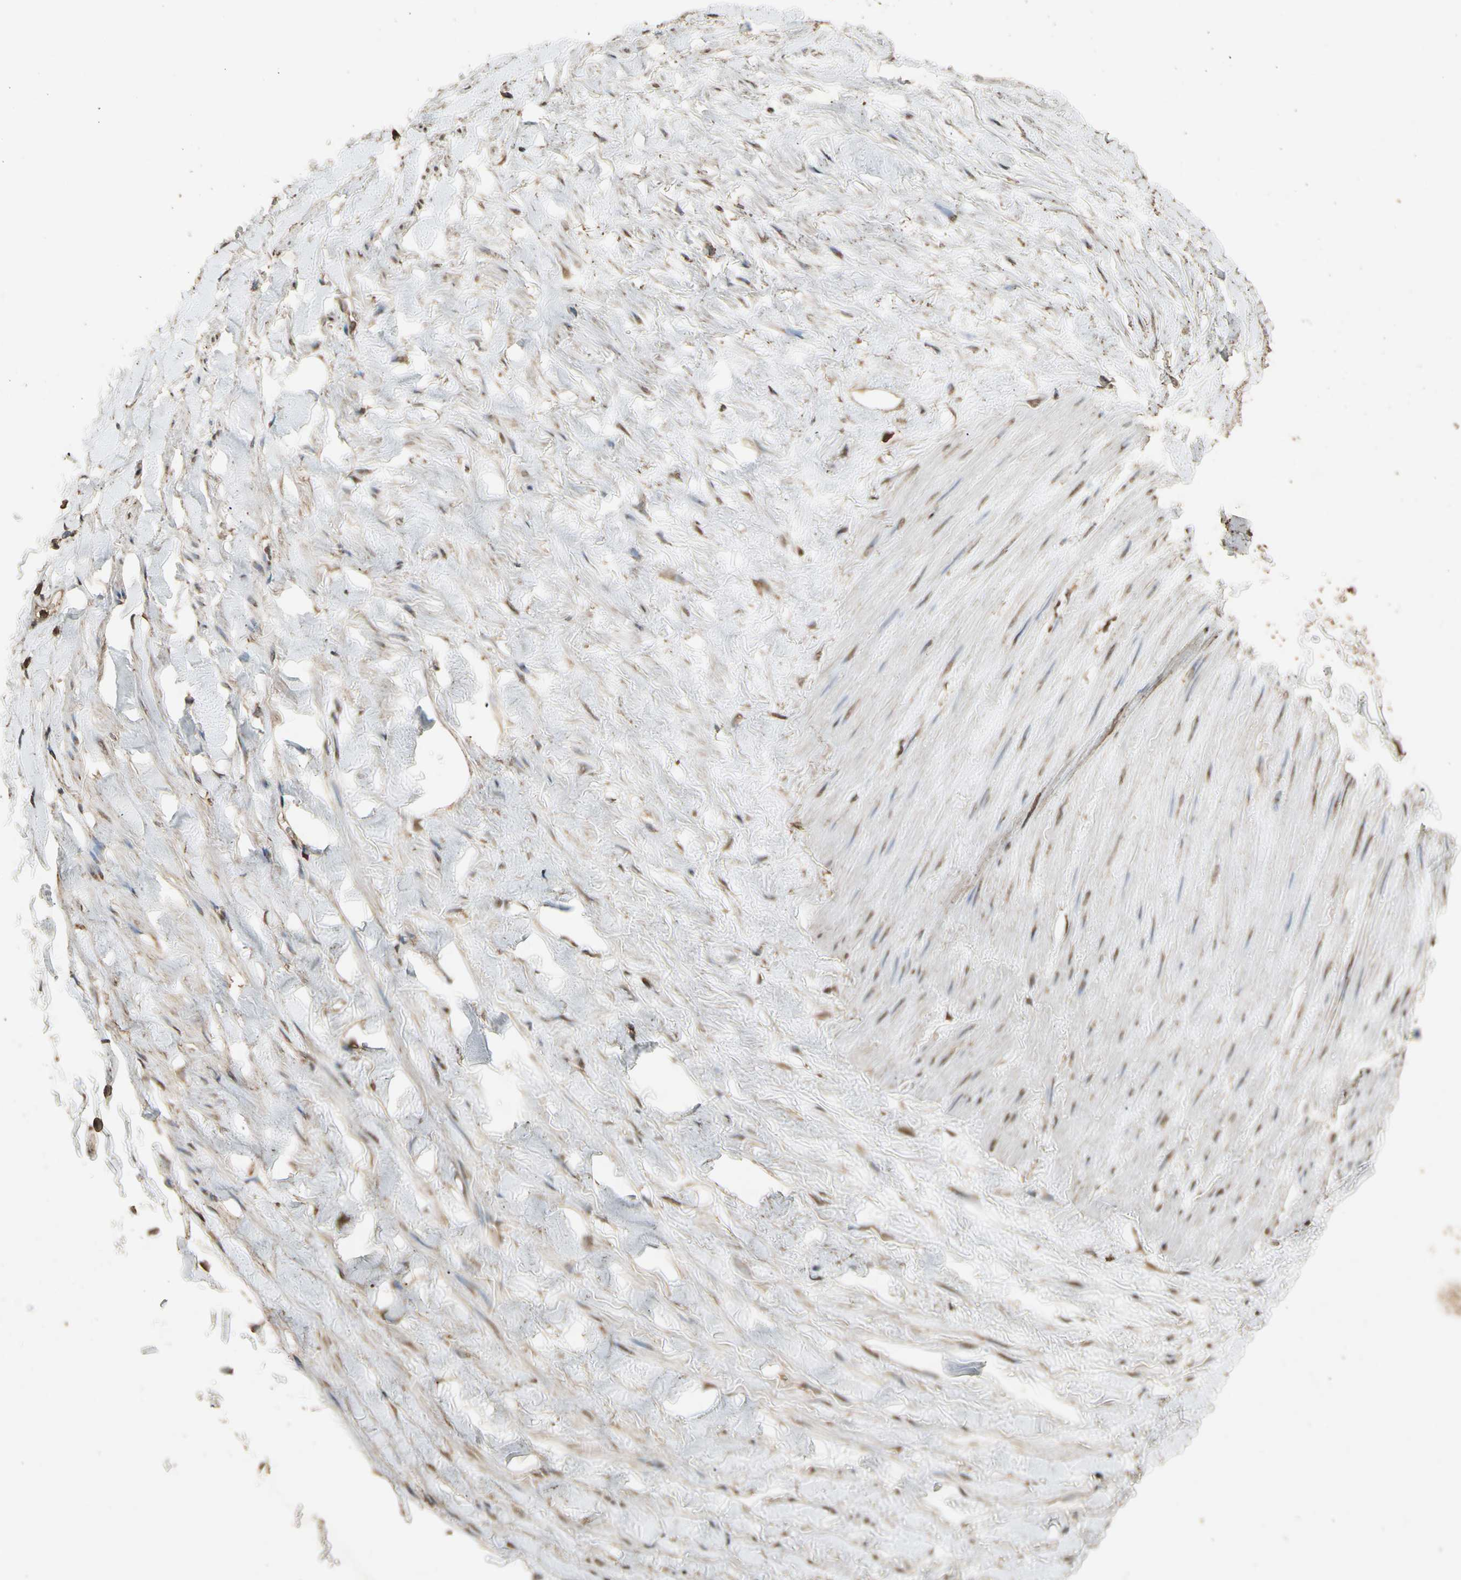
{"staining": {"intensity": "moderate", "quantity": ">75%", "location": "cytoplasmic/membranous"}, "tissue": "adipose tissue", "cell_type": "Adipocytes", "image_type": "normal", "snomed": [{"axis": "morphology", "description": "Normal tissue, NOS"}, {"axis": "topography", "description": "Adipose tissue"}, {"axis": "topography", "description": "Peripheral nerve tissue"}], "caption": "IHC of unremarkable adipose tissue displays medium levels of moderate cytoplasmic/membranous positivity in about >75% of adipocytes.", "gene": "TNFSF13B", "patient": {"sex": "male", "age": 52}}